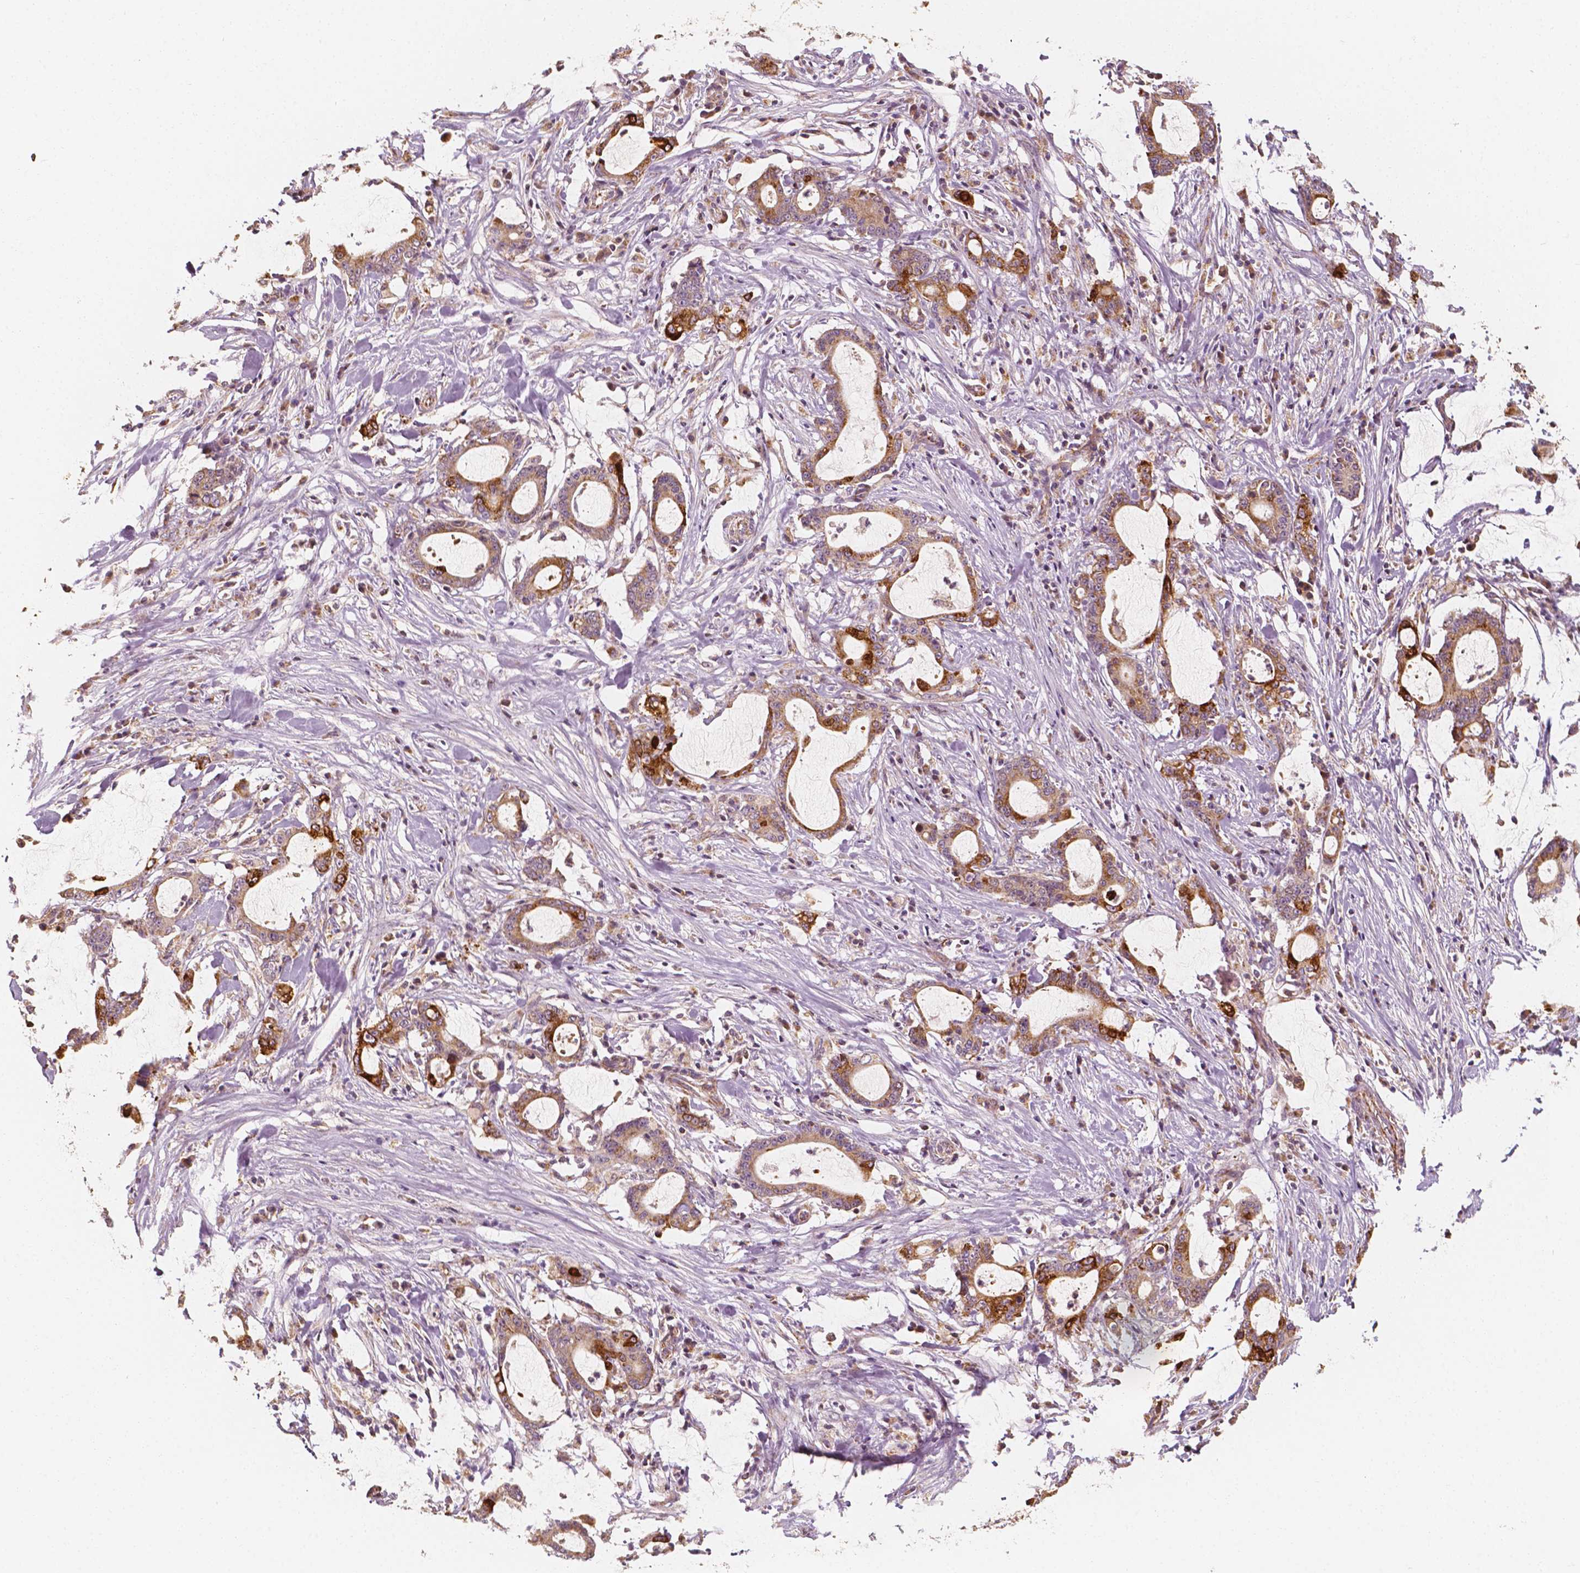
{"staining": {"intensity": "strong", "quantity": "<25%", "location": "cytoplasmic/membranous"}, "tissue": "stomach cancer", "cell_type": "Tumor cells", "image_type": "cancer", "snomed": [{"axis": "morphology", "description": "Adenocarcinoma, NOS"}, {"axis": "topography", "description": "Stomach, upper"}], "caption": "Stomach cancer (adenocarcinoma) stained with a protein marker demonstrates strong staining in tumor cells.", "gene": "SHPK", "patient": {"sex": "male", "age": 68}}